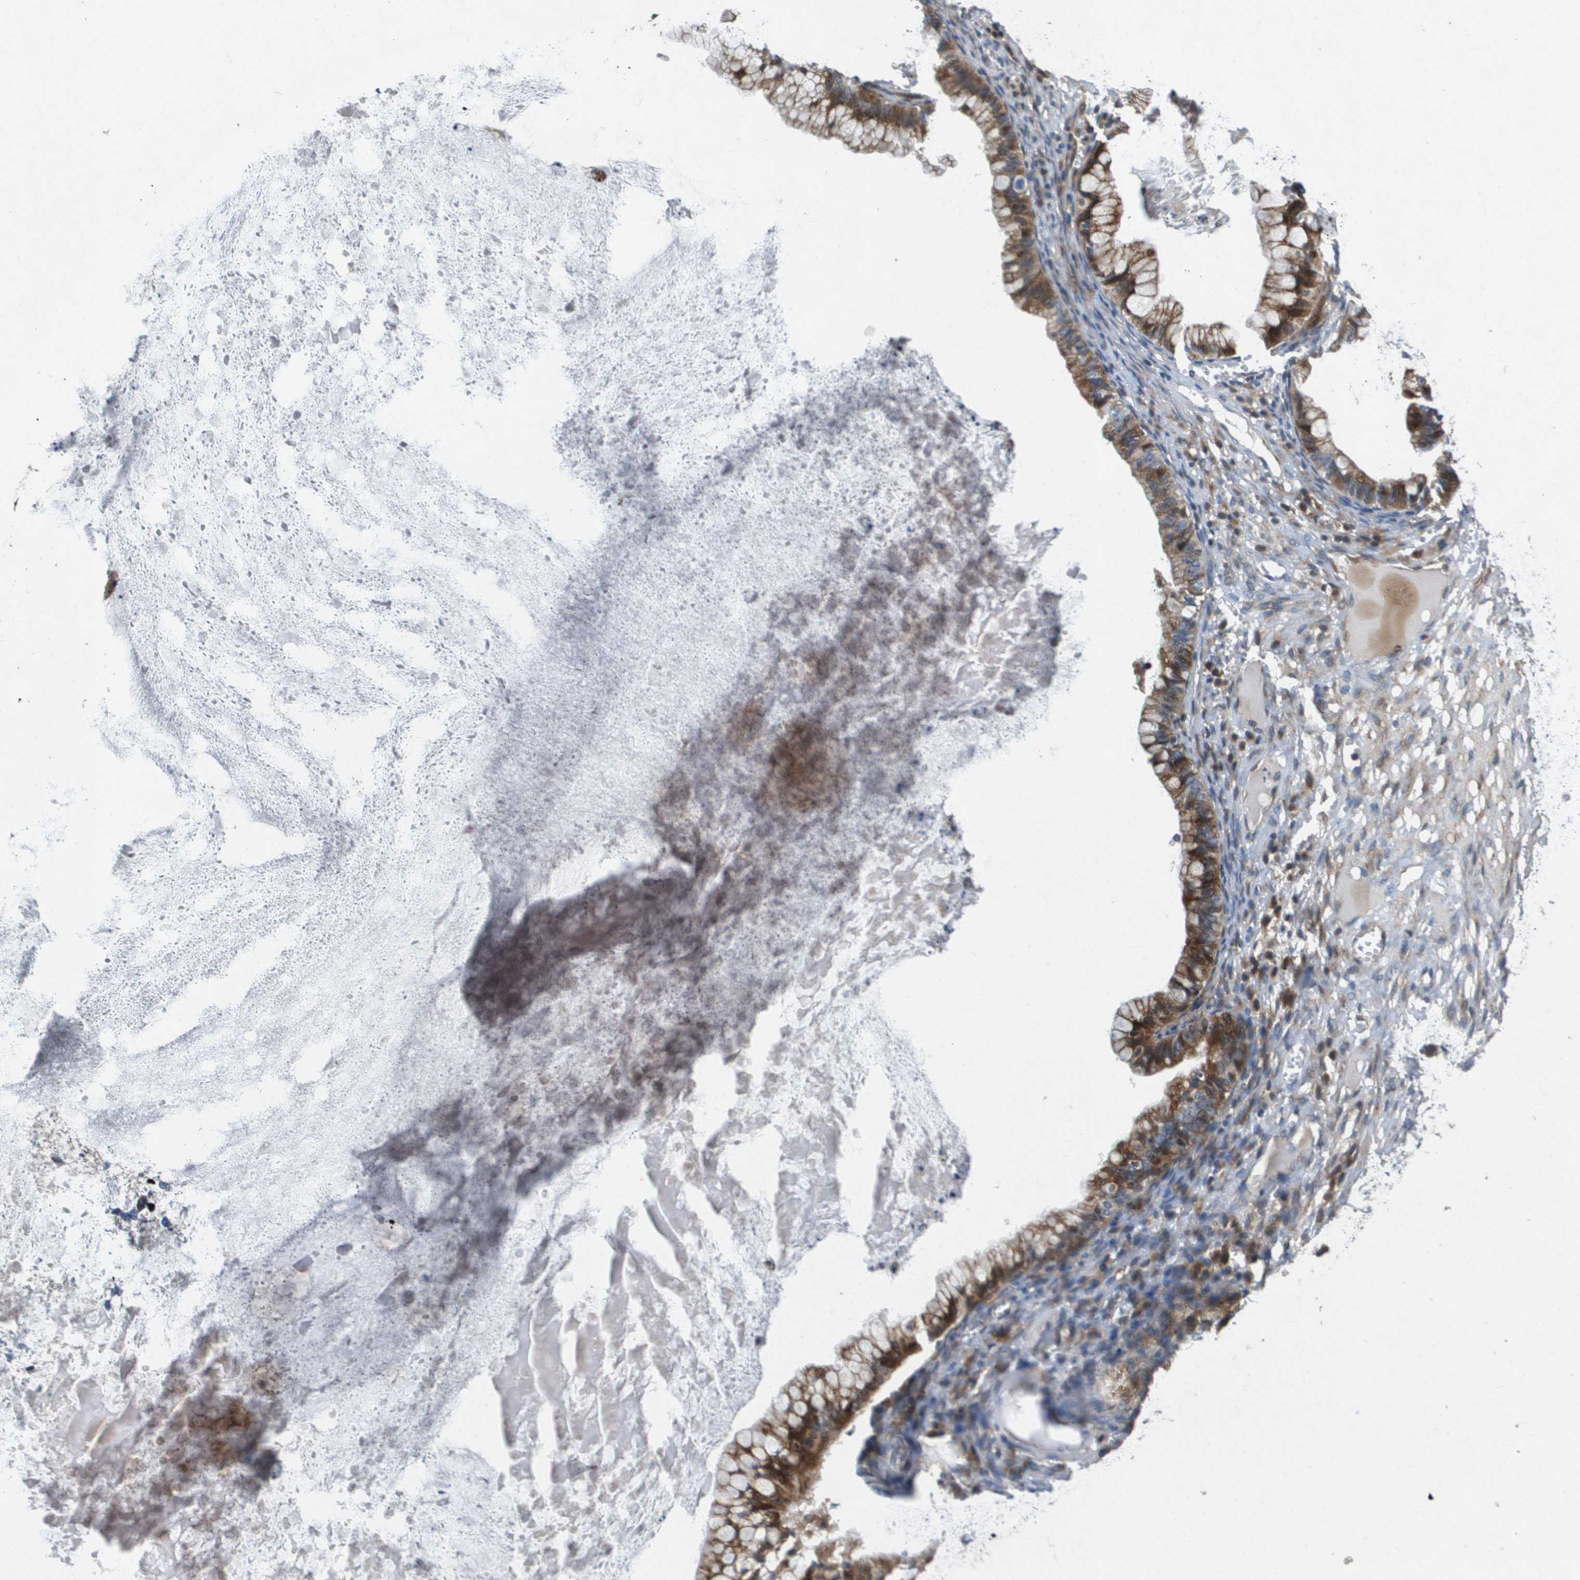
{"staining": {"intensity": "strong", "quantity": ">75%", "location": "cytoplasmic/membranous"}, "tissue": "ovarian cancer", "cell_type": "Tumor cells", "image_type": "cancer", "snomed": [{"axis": "morphology", "description": "Cystadenocarcinoma, mucinous, NOS"}, {"axis": "topography", "description": "Ovary"}], "caption": "A histopathology image showing strong cytoplasmic/membranous positivity in about >75% of tumor cells in ovarian cancer (mucinous cystadenocarcinoma), as visualized by brown immunohistochemical staining.", "gene": "ENTPD2", "patient": {"sex": "female", "age": 57}}